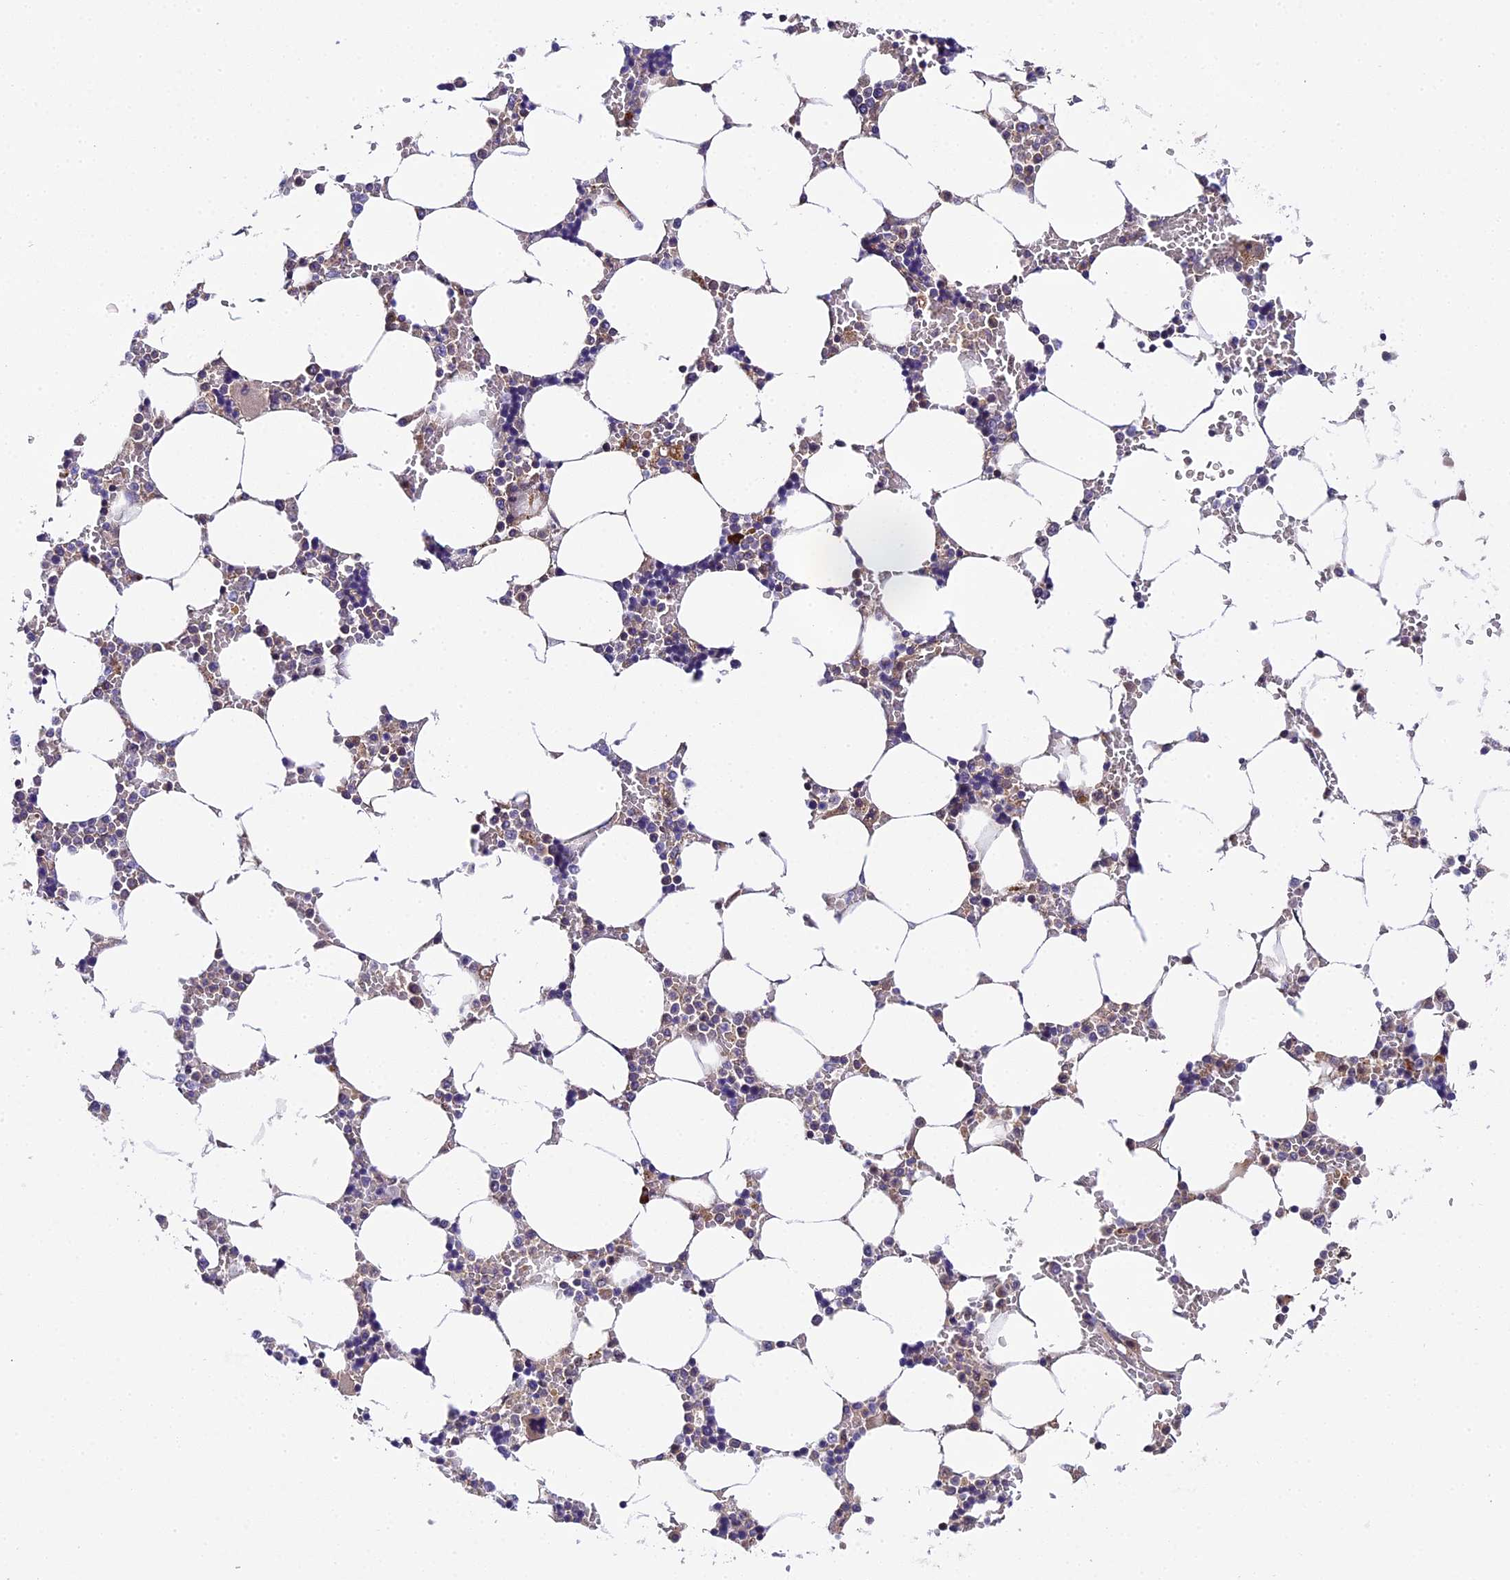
{"staining": {"intensity": "weak", "quantity": "<25%", "location": "cytoplasmic/membranous"}, "tissue": "bone marrow", "cell_type": "Hematopoietic cells", "image_type": "normal", "snomed": [{"axis": "morphology", "description": "Normal tissue, NOS"}, {"axis": "topography", "description": "Bone marrow"}], "caption": "This is an immunohistochemistry image of normal bone marrow. There is no expression in hematopoietic cells.", "gene": "ENKD1", "patient": {"sex": "male", "age": 64}}